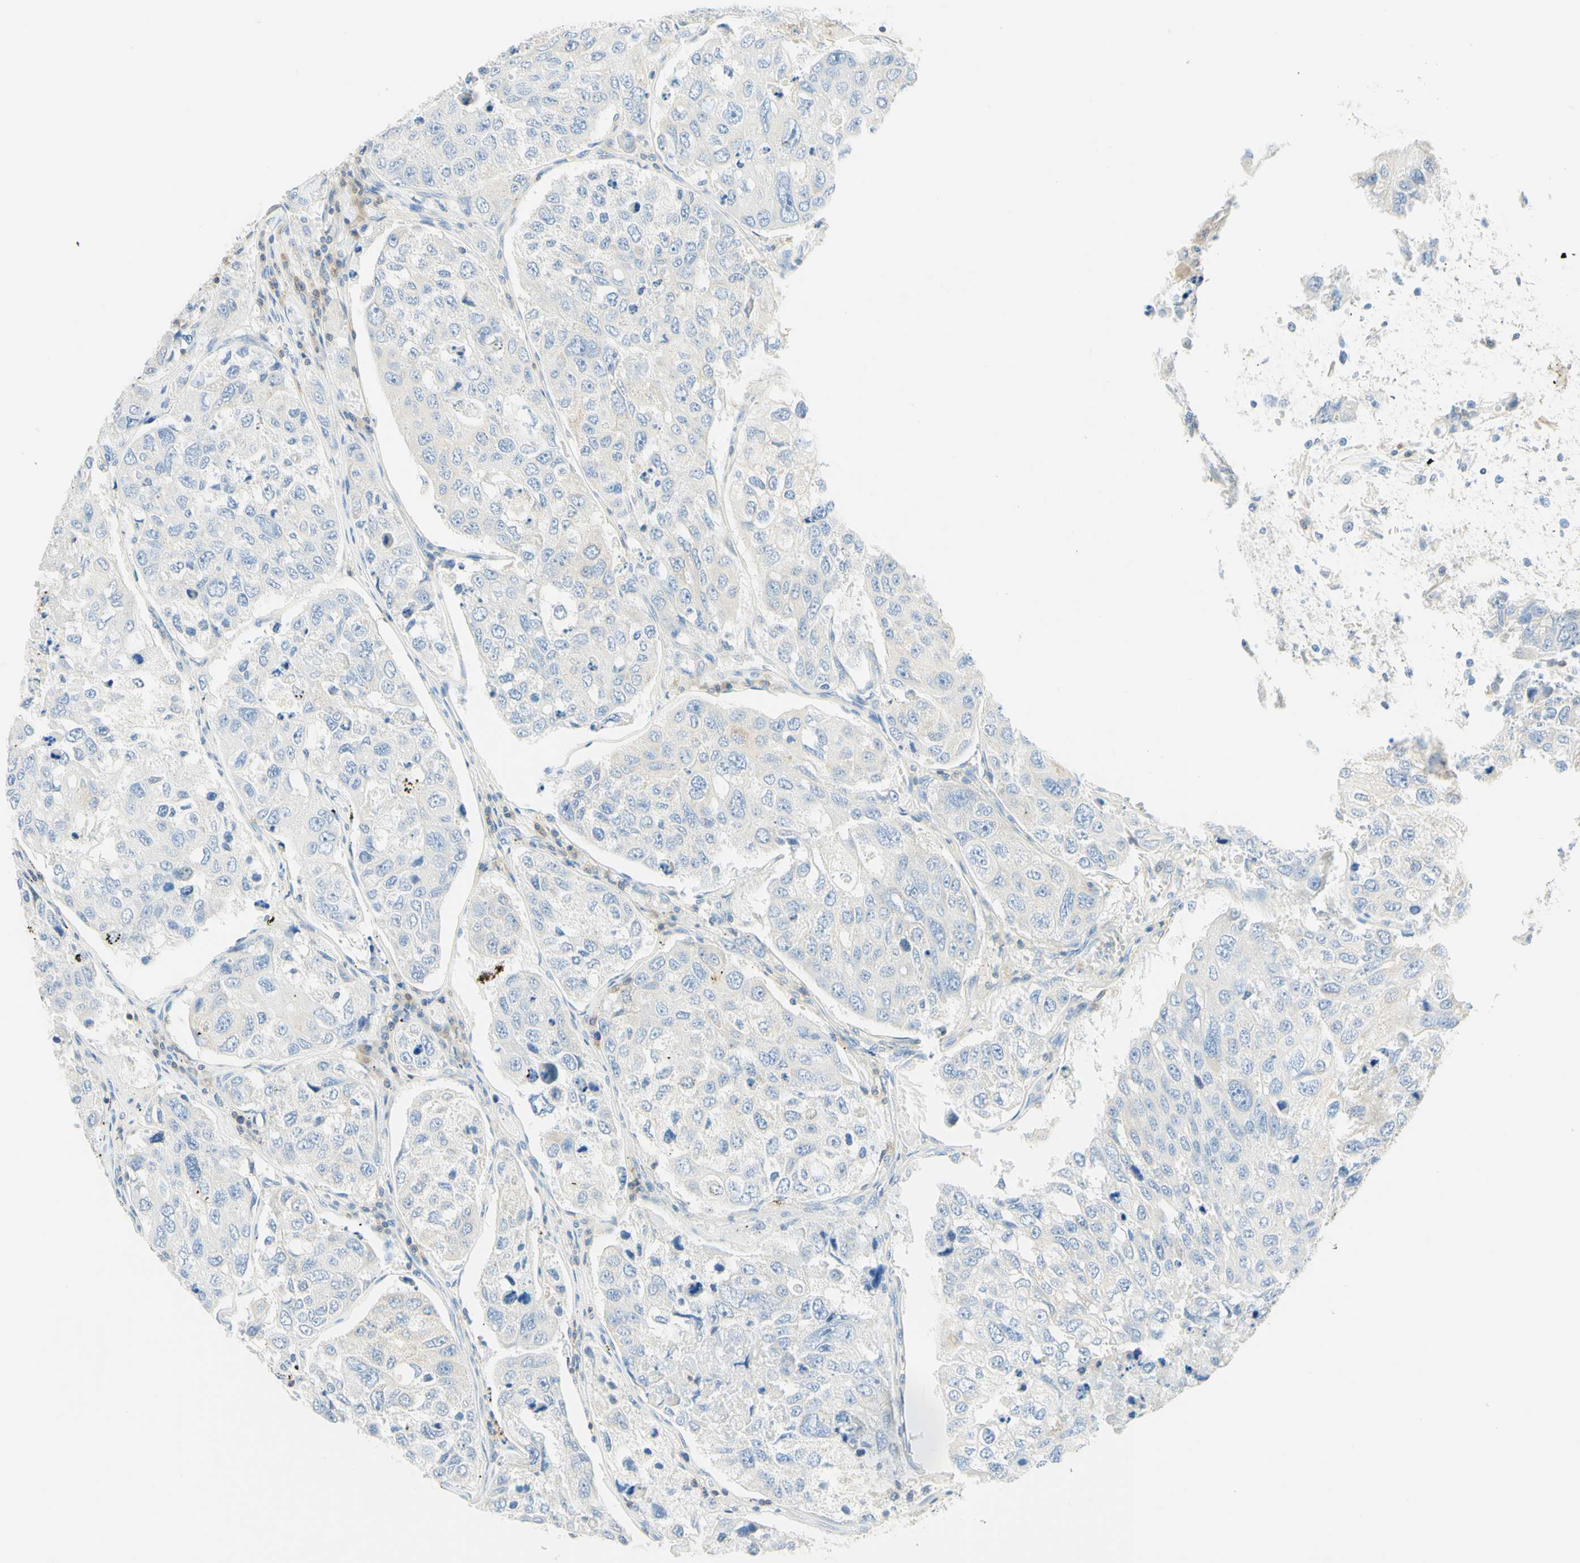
{"staining": {"intensity": "negative", "quantity": "none", "location": "none"}, "tissue": "urothelial cancer", "cell_type": "Tumor cells", "image_type": "cancer", "snomed": [{"axis": "morphology", "description": "Urothelial carcinoma, High grade"}, {"axis": "topography", "description": "Lymph node"}, {"axis": "topography", "description": "Urinary bladder"}], "caption": "Urothelial cancer was stained to show a protein in brown. There is no significant staining in tumor cells.", "gene": "LAT", "patient": {"sex": "male", "age": 51}}